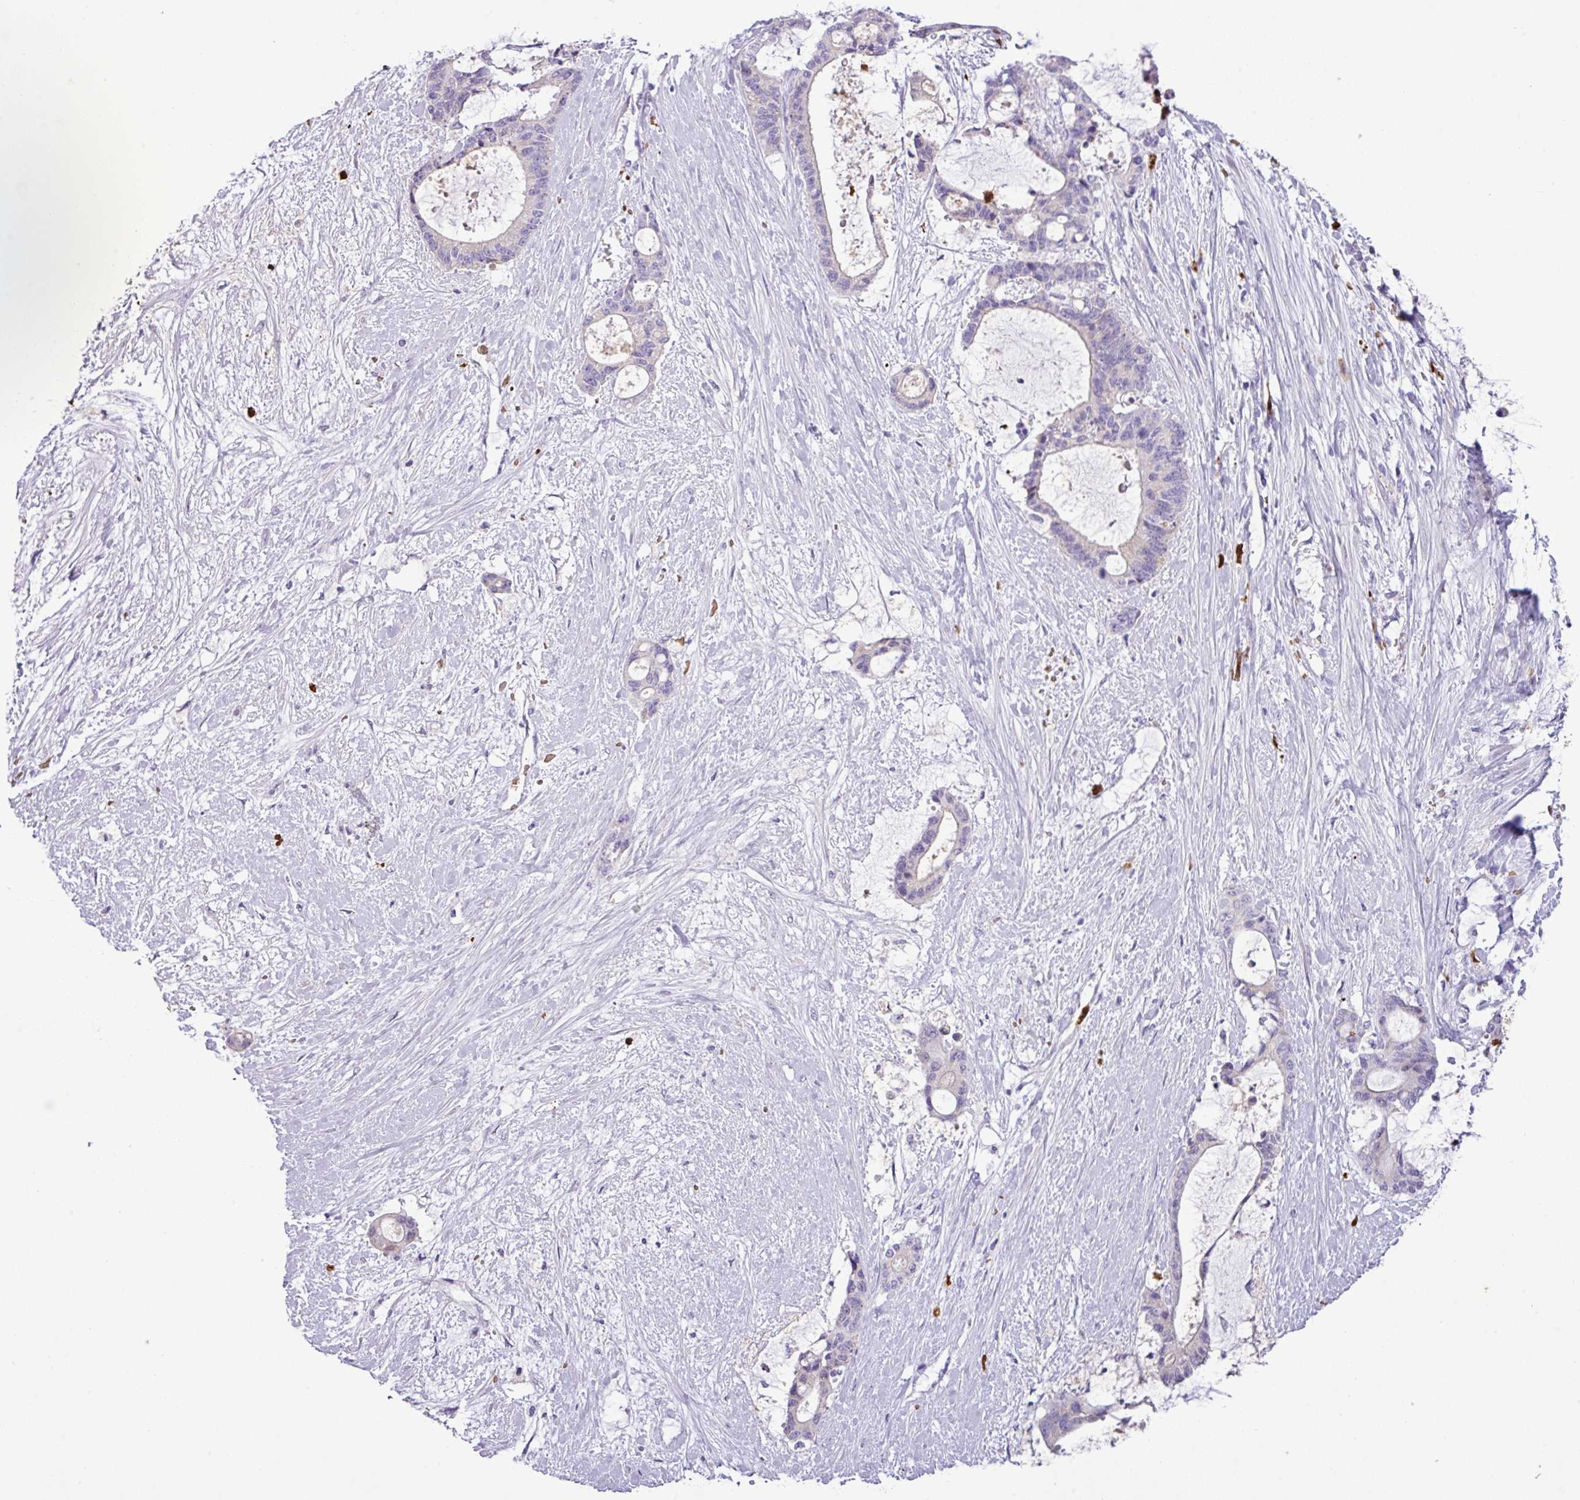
{"staining": {"intensity": "negative", "quantity": "none", "location": "none"}, "tissue": "liver cancer", "cell_type": "Tumor cells", "image_type": "cancer", "snomed": [{"axis": "morphology", "description": "Normal tissue, NOS"}, {"axis": "morphology", "description": "Cholangiocarcinoma"}, {"axis": "topography", "description": "Liver"}, {"axis": "topography", "description": "Peripheral nerve tissue"}], "caption": "This image is of liver cancer (cholangiocarcinoma) stained with IHC to label a protein in brown with the nuclei are counter-stained blue. There is no positivity in tumor cells.", "gene": "MGAT4B", "patient": {"sex": "female", "age": 73}}